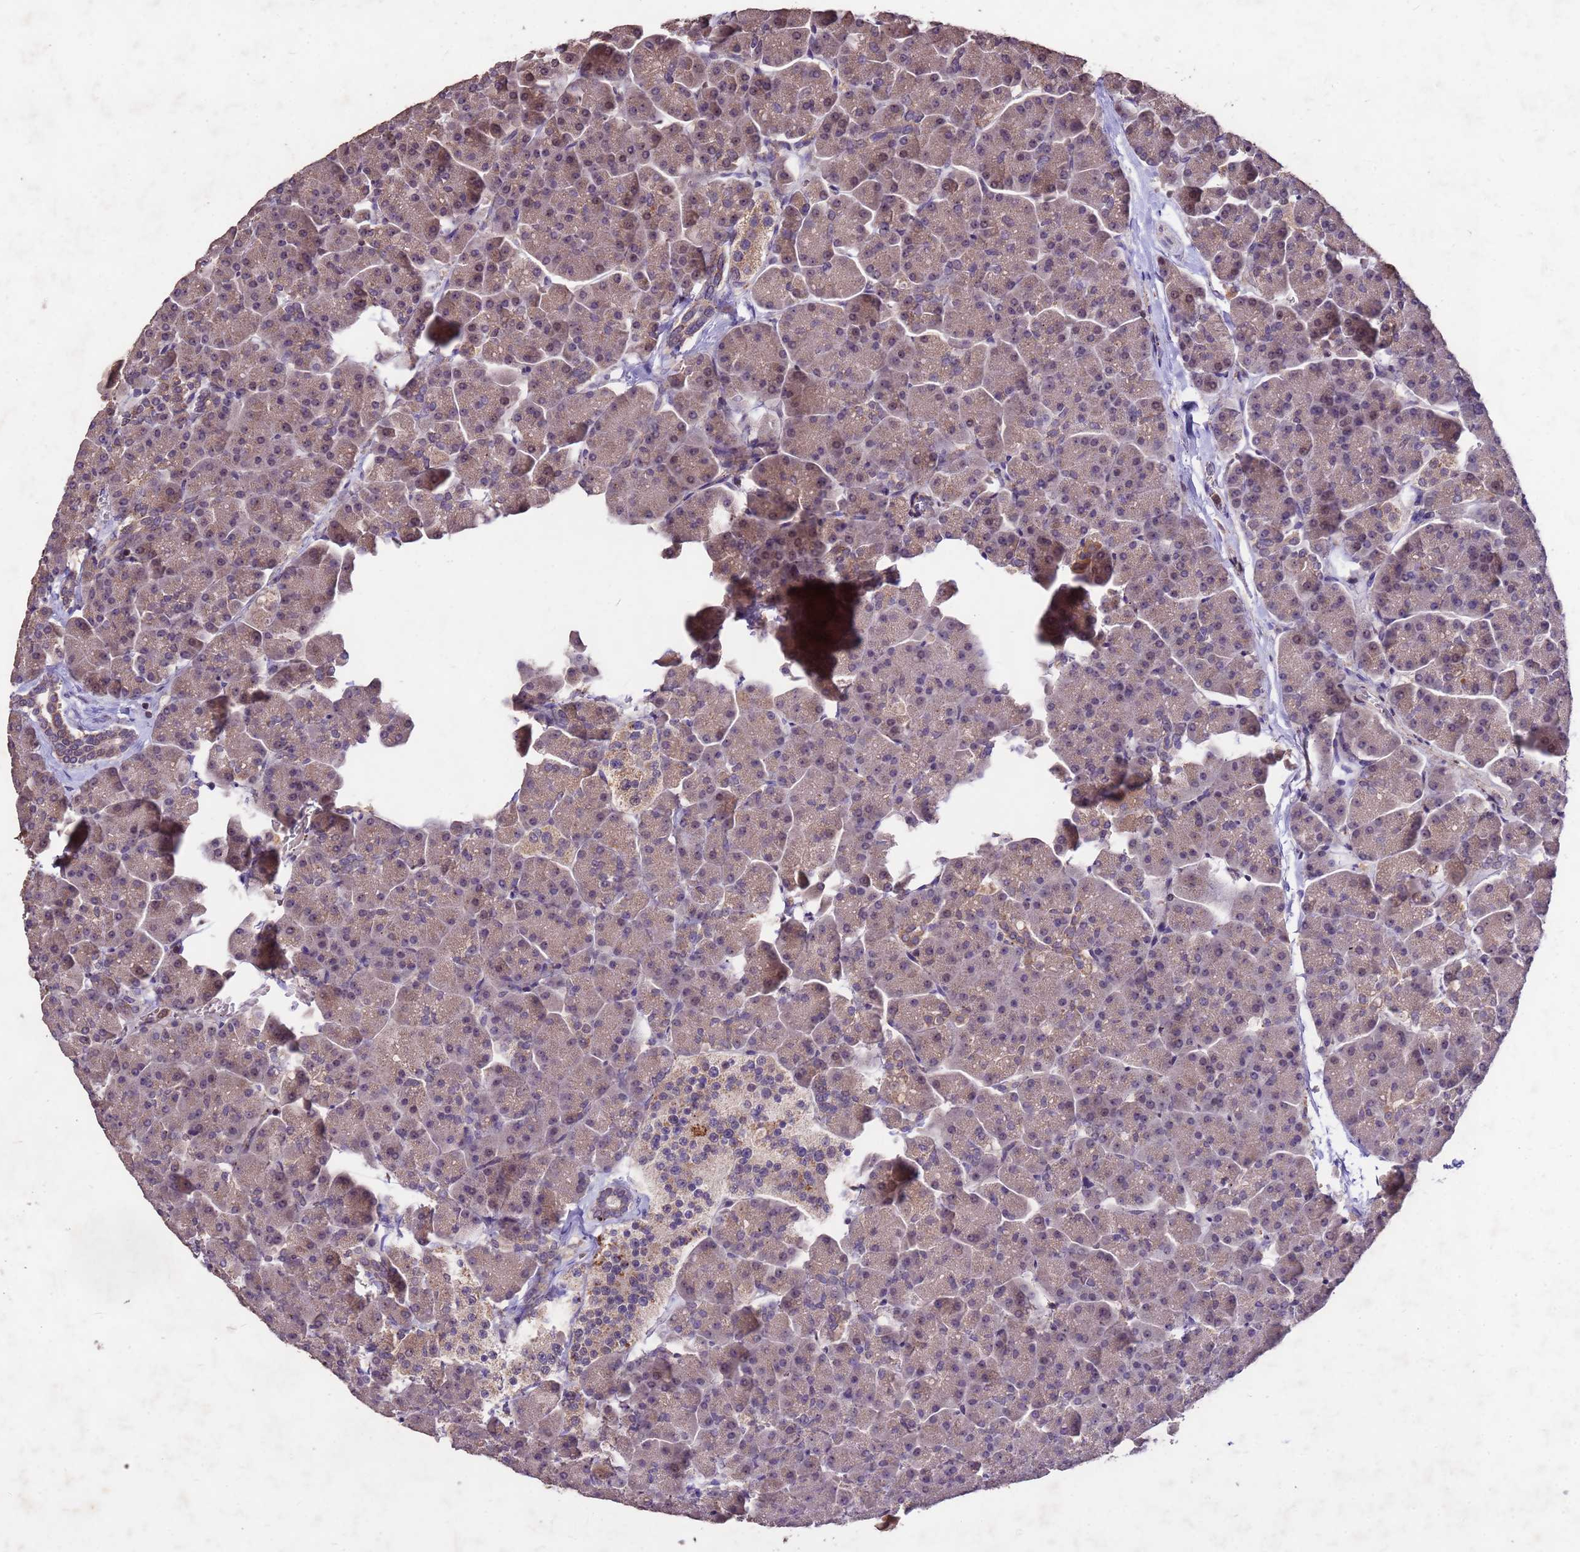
{"staining": {"intensity": "moderate", "quantity": "25%-75%", "location": "cytoplasmic/membranous,nuclear"}, "tissue": "pancreas", "cell_type": "Exocrine glandular cells", "image_type": "normal", "snomed": [{"axis": "morphology", "description": "Normal tissue, NOS"}, {"axis": "topography", "description": "Pancreas"}, {"axis": "topography", "description": "Peripheral nerve tissue"}], "caption": "Protein expression by immunohistochemistry (IHC) shows moderate cytoplasmic/membranous,nuclear positivity in approximately 25%-75% of exocrine glandular cells in unremarkable pancreas.", "gene": "TOR4A", "patient": {"sex": "male", "age": 54}}